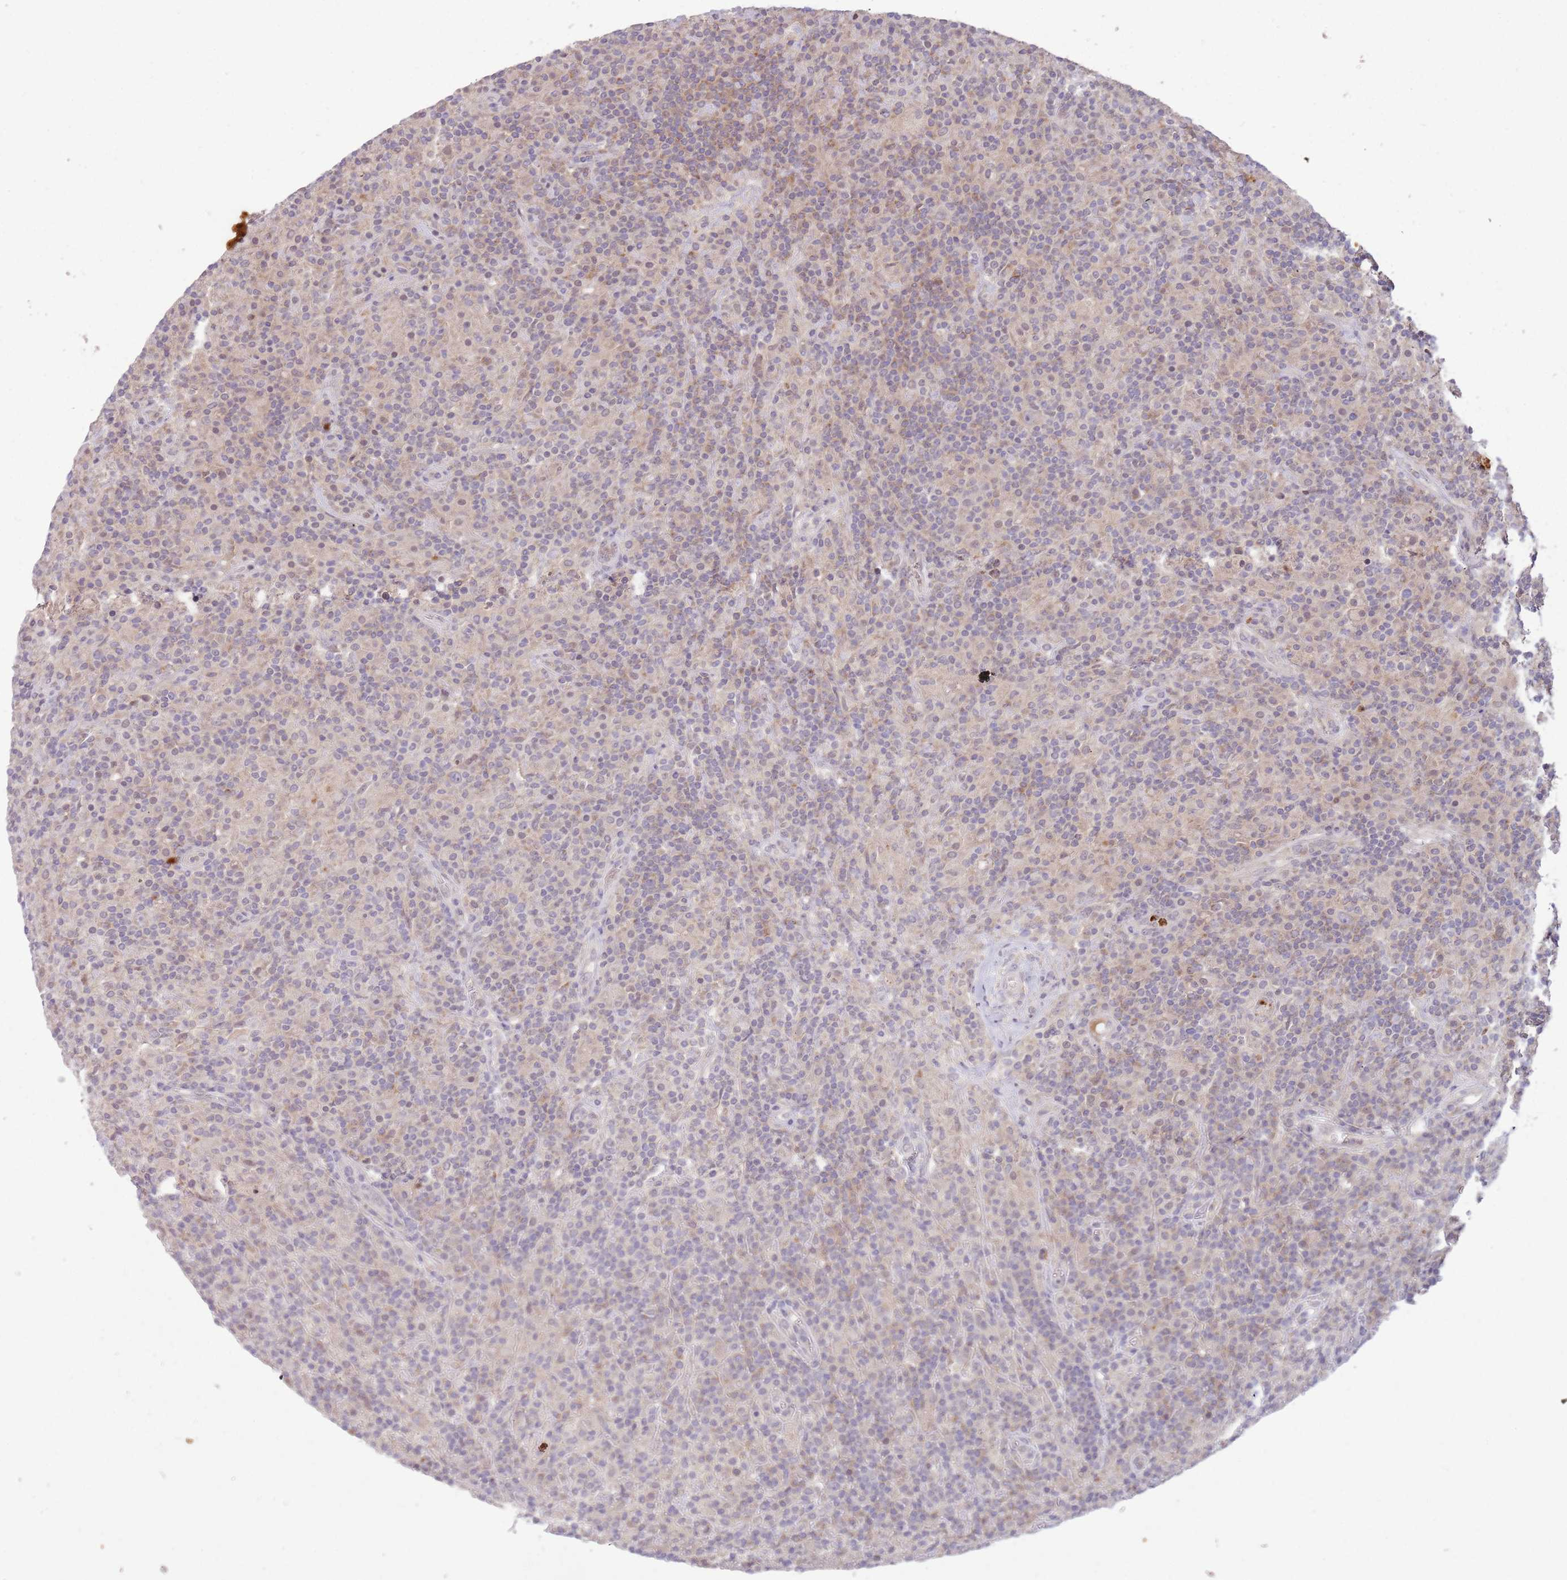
{"staining": {"intensity": "negative", "quantity": "none", "location": "none"}, "tissue": "lymphoma", "cell_type": "Tumor cells", "image_type": "cancer", "snomed": [{"axis": "morphology", "description": "Hodgkin's disease, NOS"}, {"axis": "topography", "description": "Lymph node"}], "caption": "The micrograph displays no staining of tumor cells in lymphoma.", "gene": "NBPF6", "patient": {"sex": "male", "age": 70}}